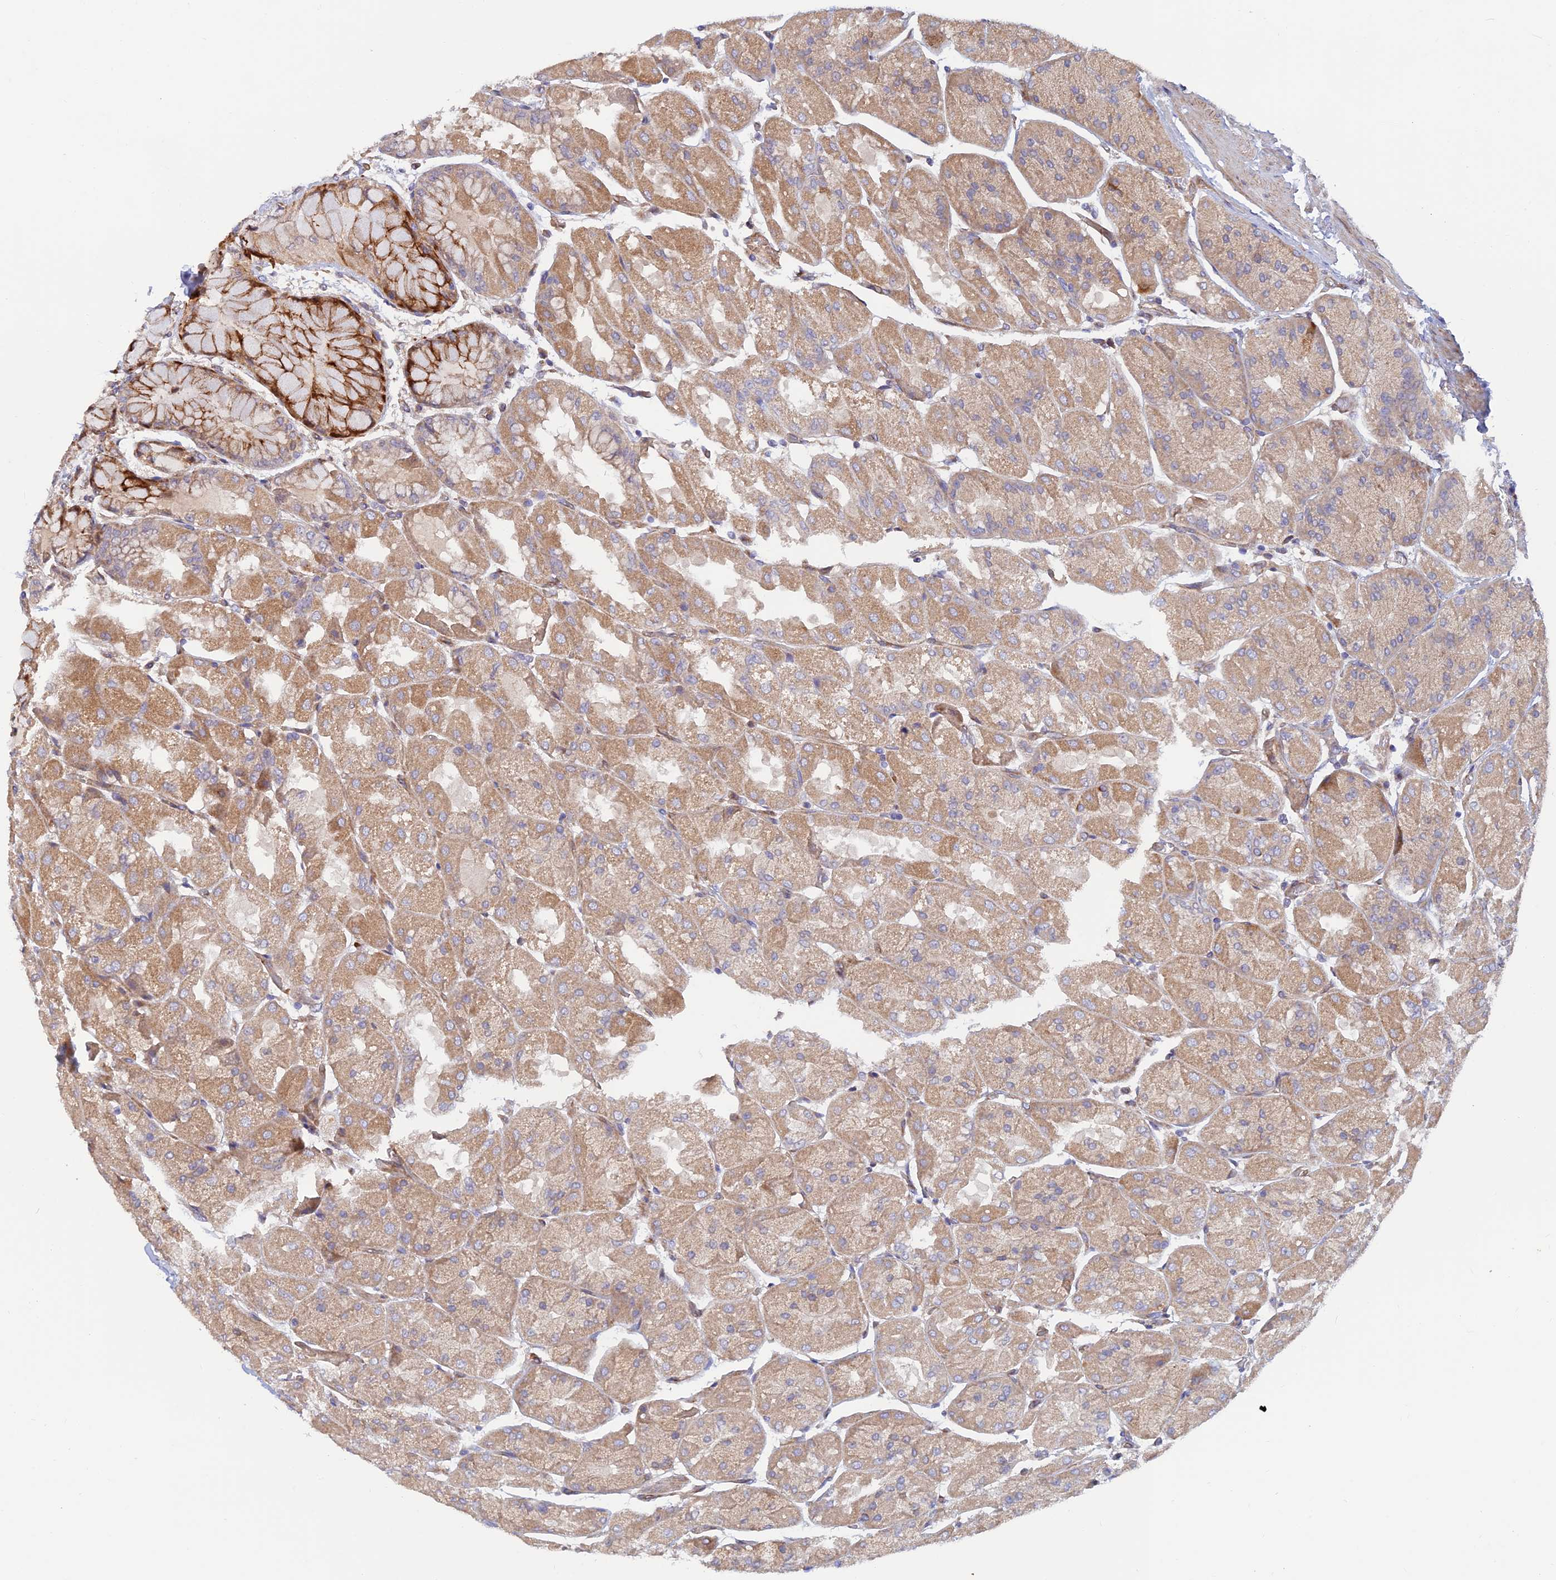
{"staining": {"intensity": "moderate", "quantity": "25%-75%", "location": "cytoplasmic/membranous"}, "tissue": "stomach", "cell_type": "Glandular cells", "image_type": "normal", "snomed": [{"axis": "morphology", "description": "Normal tissue, NOS"}, {"axis": "topography", "description": "Stomach"}], "caption": "Benign stomach displays moderate cytoplasmic/membranous staining in about 25%-75% of glandular cells The staining was performed using DAB (3,3'-diaminobenzidine) to visualize the protein expression in brown, while the nuclei were stained in blue with hematoxylin (Magnification: 20x)..", "gene": "GMCL1", "patient": {"sex": "female", "age": 61}}